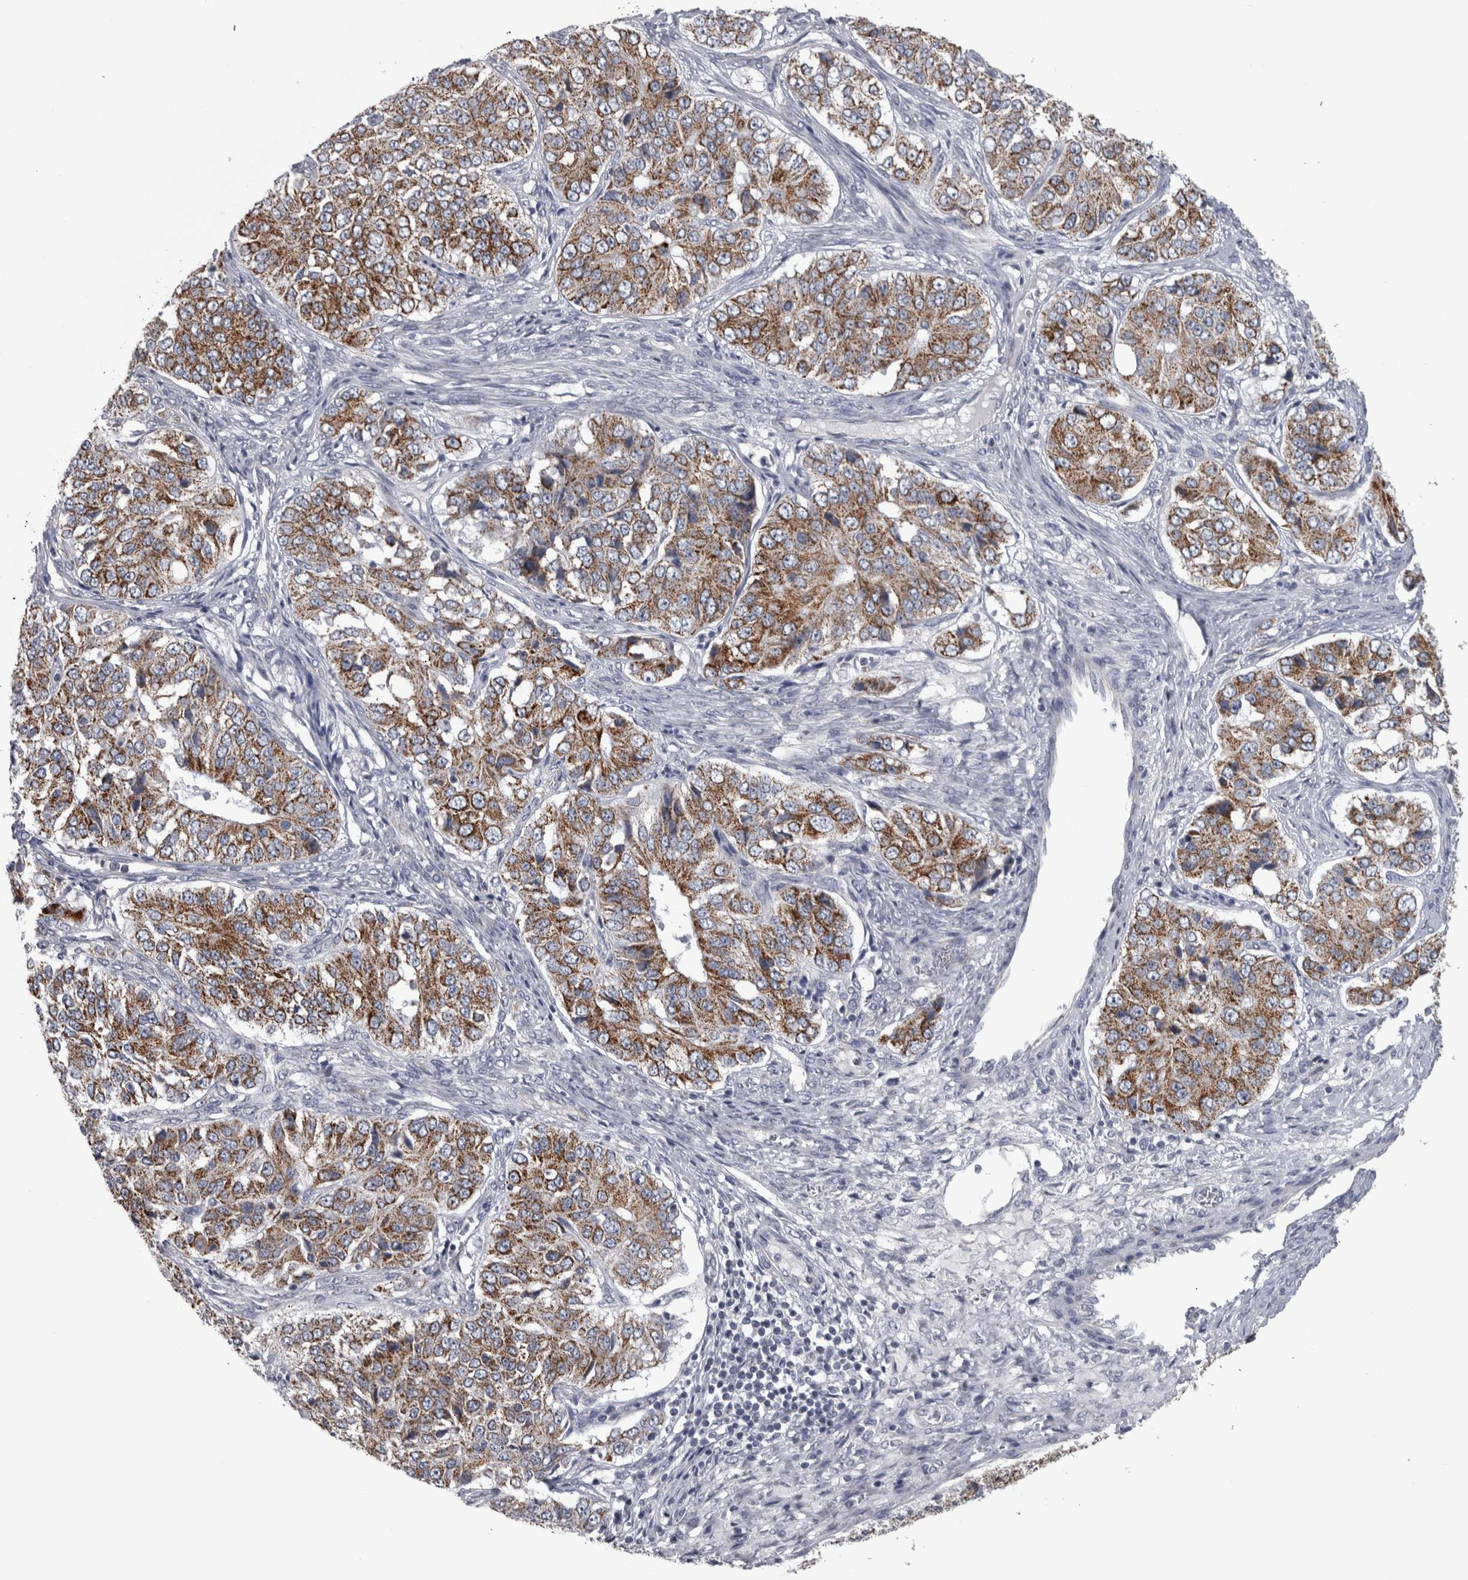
{"staining": {"intensity": "moderate", "quantity": ">75%", "location": "cytoplasmic/membranous"}, "tissue": "ovarian cancer", "cell_type": "Tumor cells", "image_type": "cancer", "snomed": [{"axis": "morphology", "description": "Carcinoma, endometroid"}, {"axis": "topography", "description": "Ovary"}], "caption": "Ovarian endometroid carcinoma tissue shows moderate cytoplasmic/membranous staining in approximately >75% of tumor cells, visualized by immunohistochemistry.", "gene": "DBT", "patient": {"sex": "female", "age": 51}}